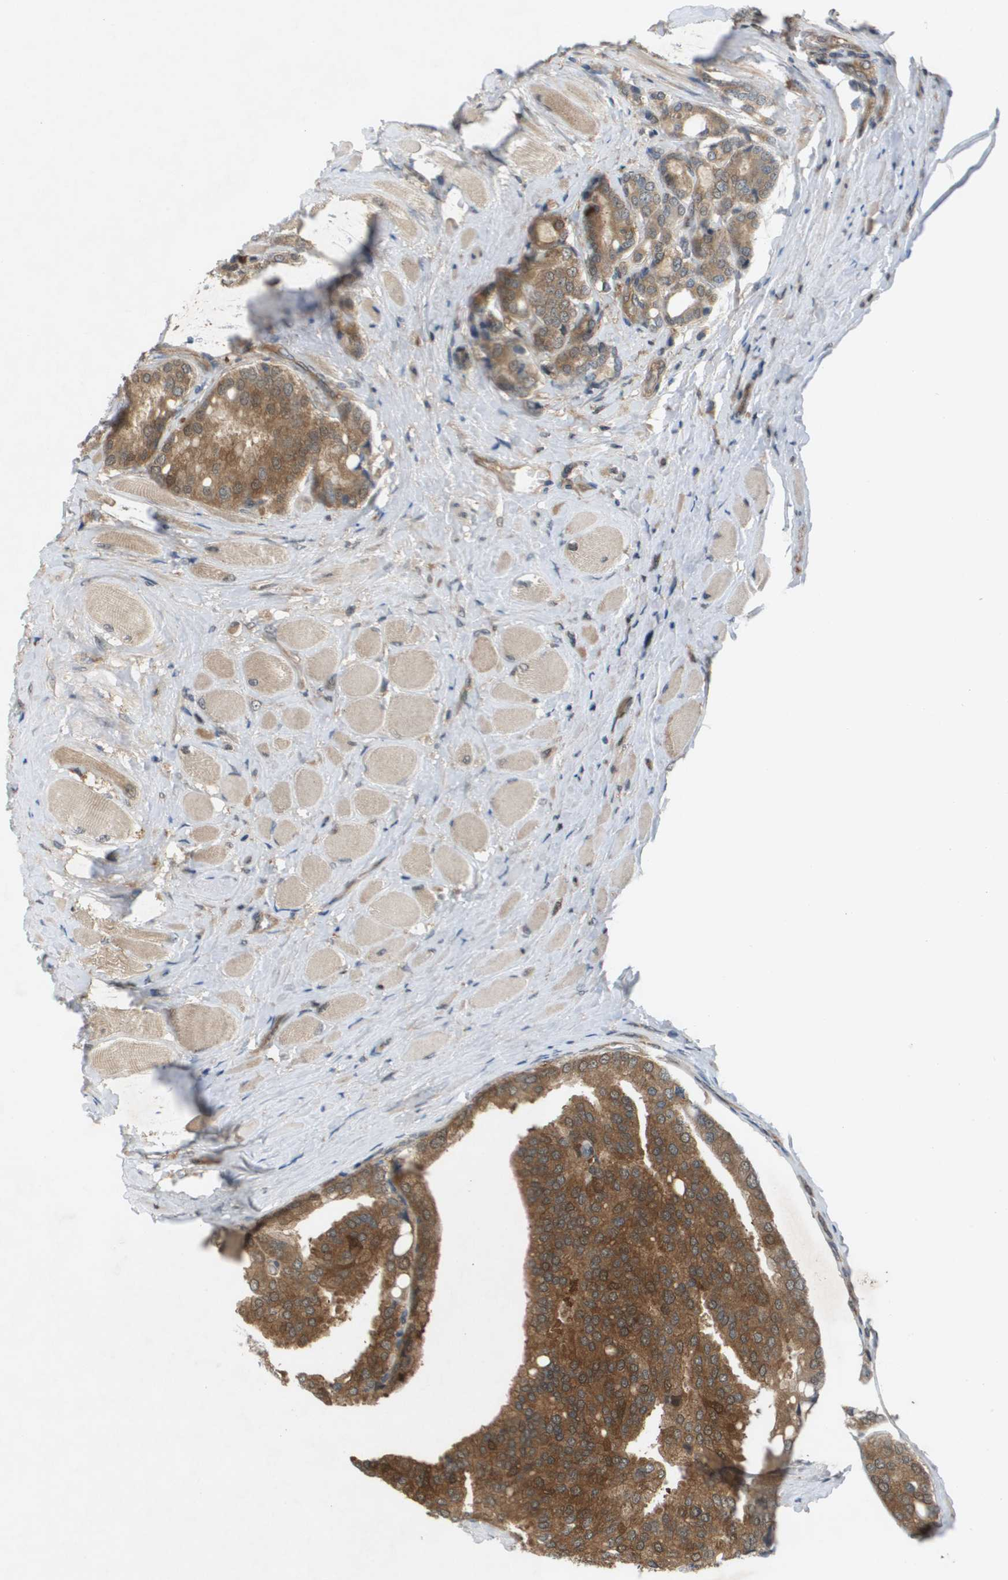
{"staining": {"intensity": "moderate", "quantity": ">75%", "location": "cytoplasmic/membranous,nuclear"}, "tissue": "prostate cancer", "cell_type": "Tumor cells", "image_type": "cancer", "snomed": [{"axis": "morphology", "description": "Adenocarcinoma, High grade"}, {"axis": "topography", "description": "Prostate"}], "caption": "A histopathology image of human prostate cancer (high-grade adenocarcinoma) stained for a protein exhibits moderate cytoplasmic/membranous and nuclear brown staining in tumor cells.", "gene": "PALD1", "patient": {"sex": "male", "age": 50}}